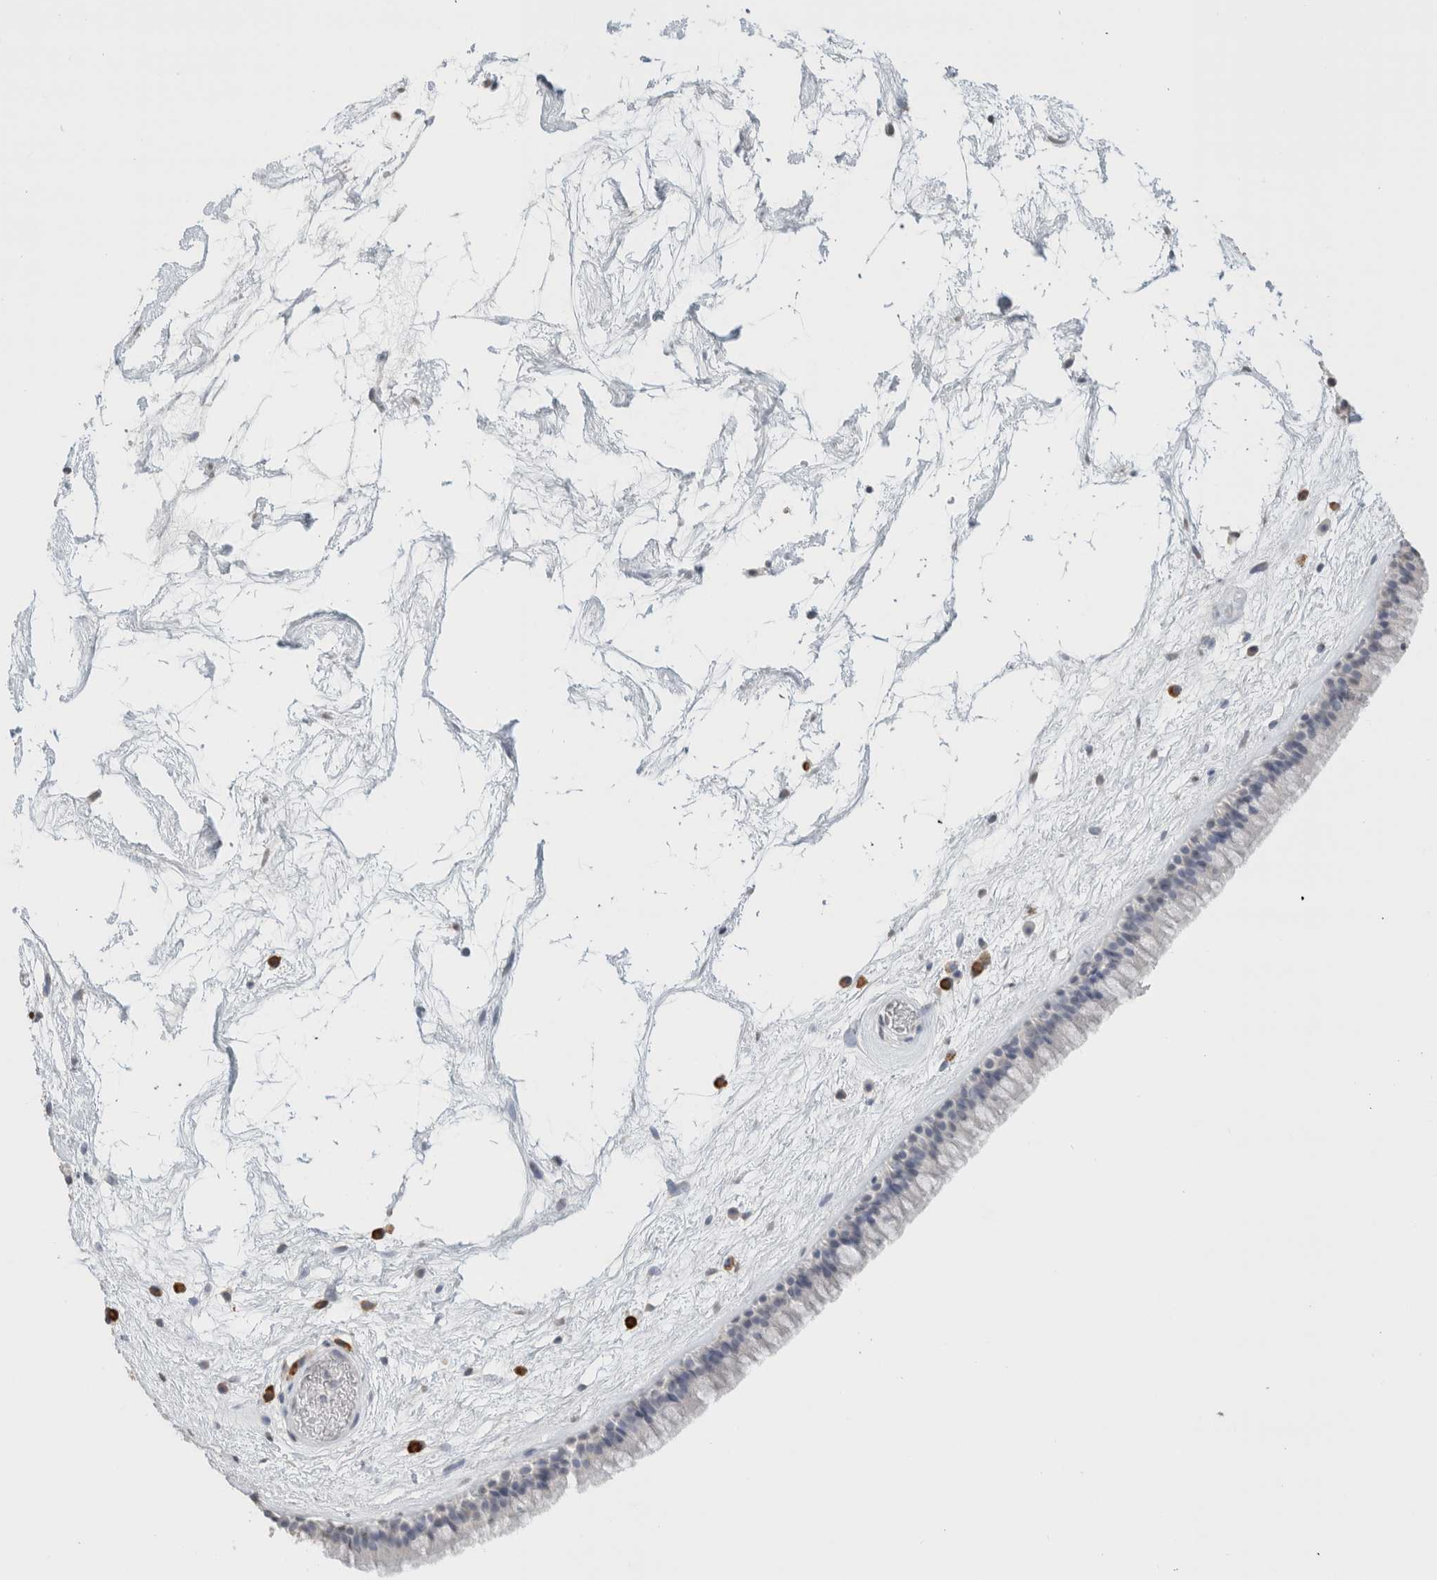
{"staining": {"intensity": "negative", "quantity": "none", "location": "none"}, "tissue": "nasopharynx", "cell_type": "Respiratory epithelial cells", "image_type": "normal", "snomed": [{"axis": "morphology", "description": "Normal tissue, NOS"}, {"axis": "morphology", "description": "Inflammation, NOS"}, {"axis": "topography", "description": "Nasopharynx"}], "caption": "Immunohistochemistry micrograph of benign nasopharynx: nasopharynx stained with DAB (3,3'-diaminobenzidine) displays no significant protein staining in respiratory epithelial cells.", "gene": "CD80", "patient": {"sex": "male", "age": 48}}